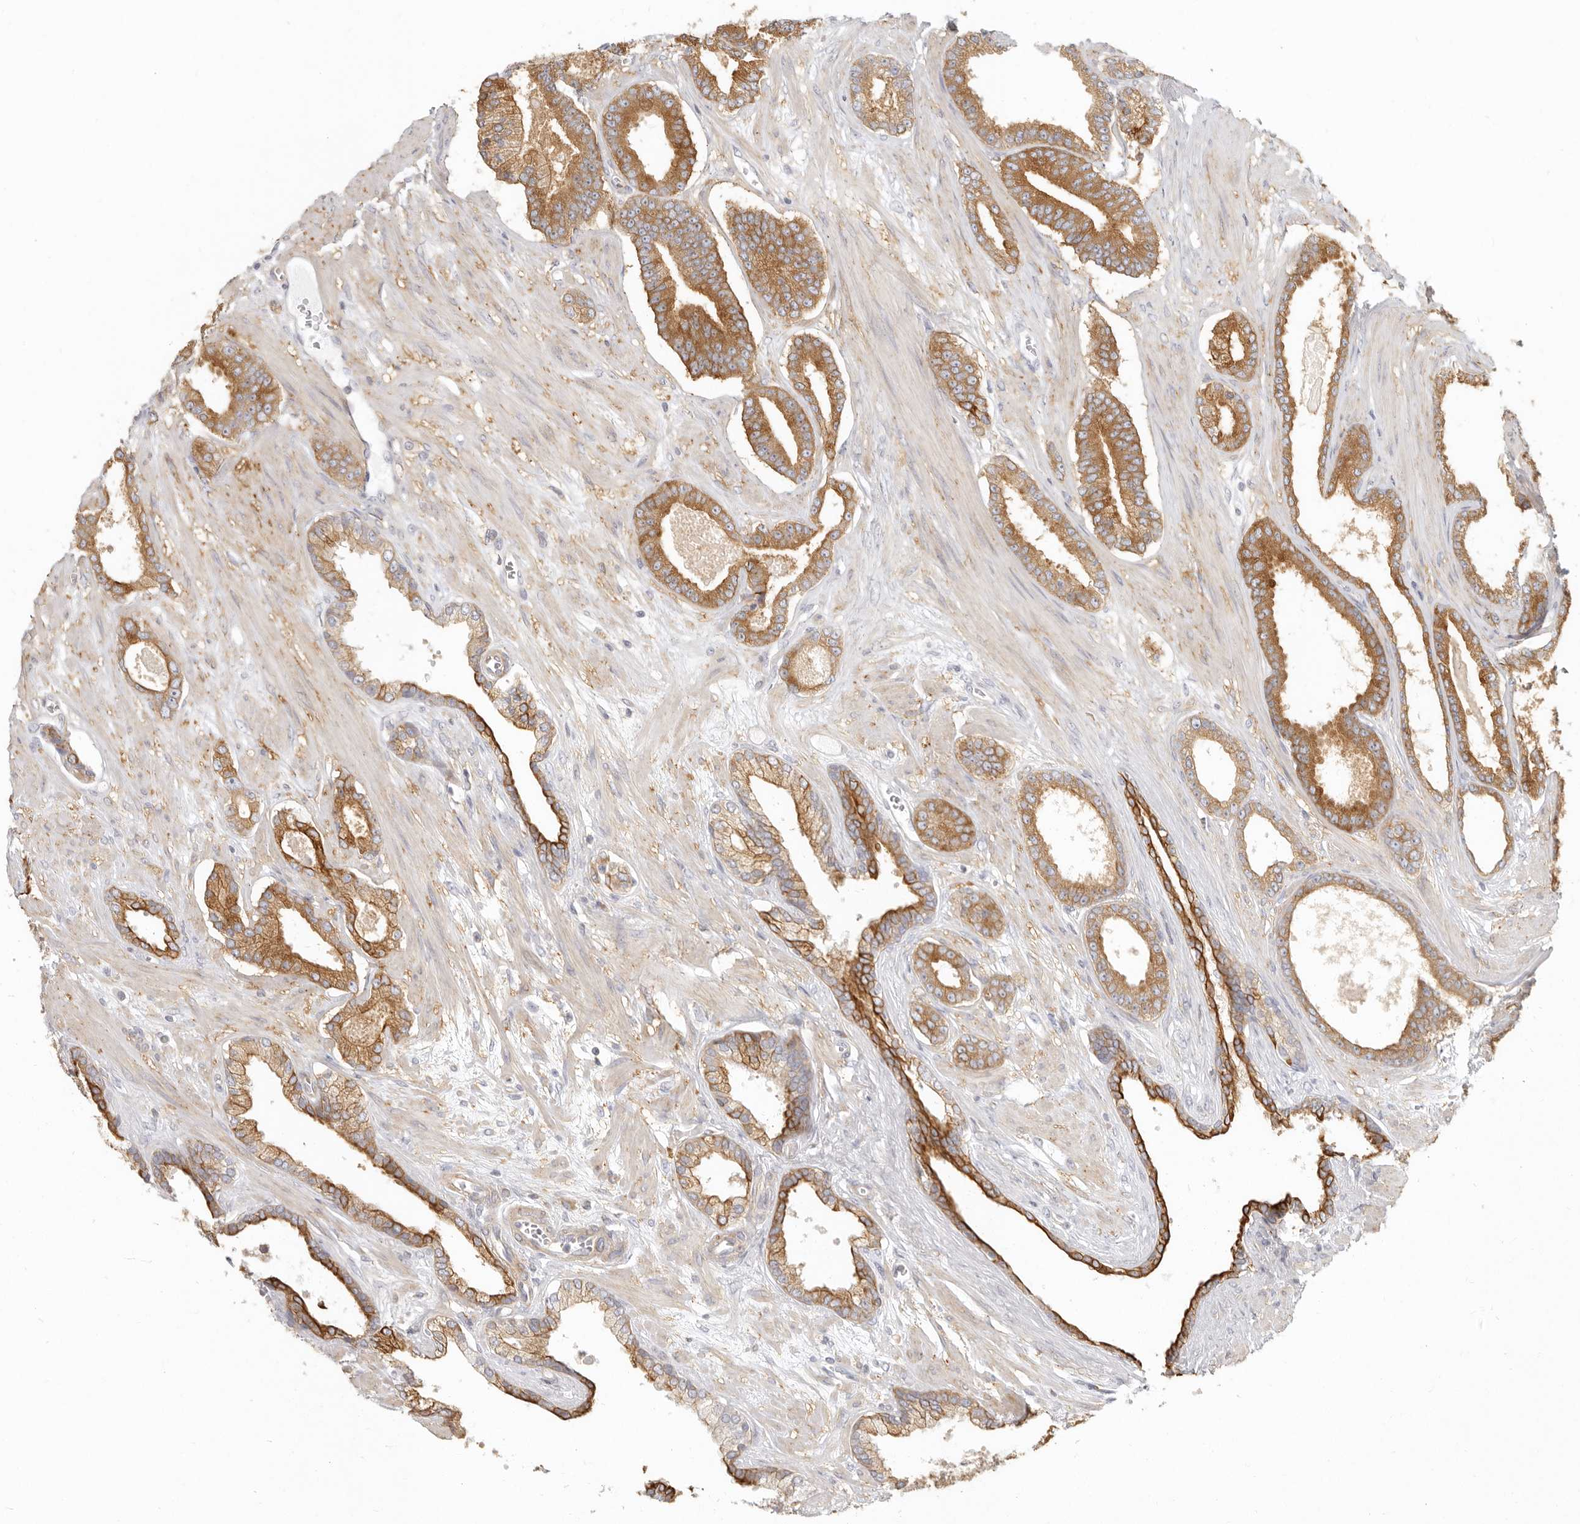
{"staining": {"intensity": "moderate", "quantity": ">75%", "location": "cytoplasmic/membranous"}, "tissue": "prostate cancer", "cell_type": "Tumor cells", "image_type": "cancer", "snomed": [{"axis": "morphology", "description": "Adenocarcinoma, Low grade"}, {"axis": "topography", "description": "Prostate"}], "caption": "Immunohistochemical staining of prostate cancer demonstrates medium levels of moderate cytoplasmic/membranous positivity in approximately >75% of tumor cells.", "gene": "NIBAN1", "patient": {"sex": "male", "age": 70}}